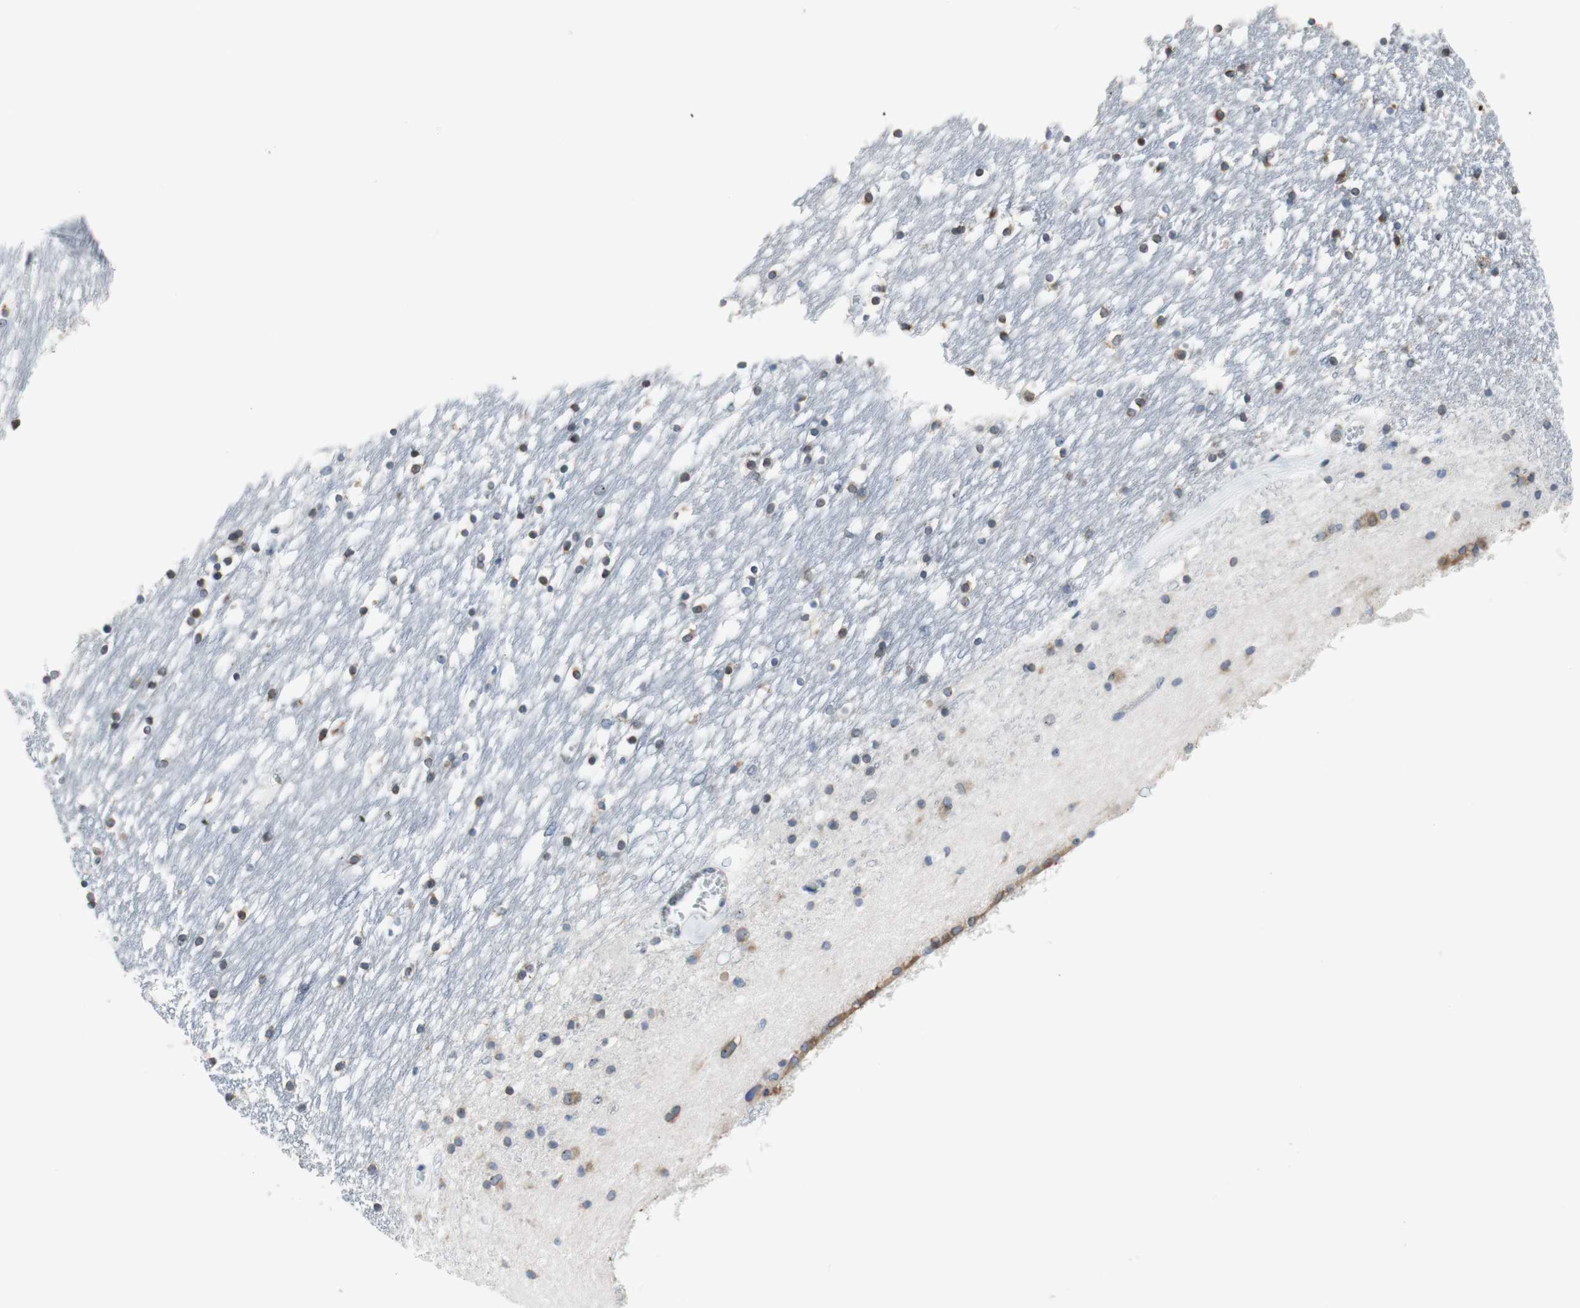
{"staining": {"intensity": "moderate", "quantity": "25%-75%", "location": "cytoplasmic/membranous"}, "tissue": "caudate", "cell_type": "Glial cells", "image_type": "normal", "snomed": [{"axis": "morphology", "description": "Normal tissue, NOS"}, {"axis": "topography", "description": "Lateral ventricle wall"}], "caption": "Moderate cytoplasmic/membranous expression for a protein is identified in about 25%-75% of glial cells of unremarkable caudate using immunohistochemistry.", "gene": "TMED7", "patient": {"sex": "male", "age": 45}}